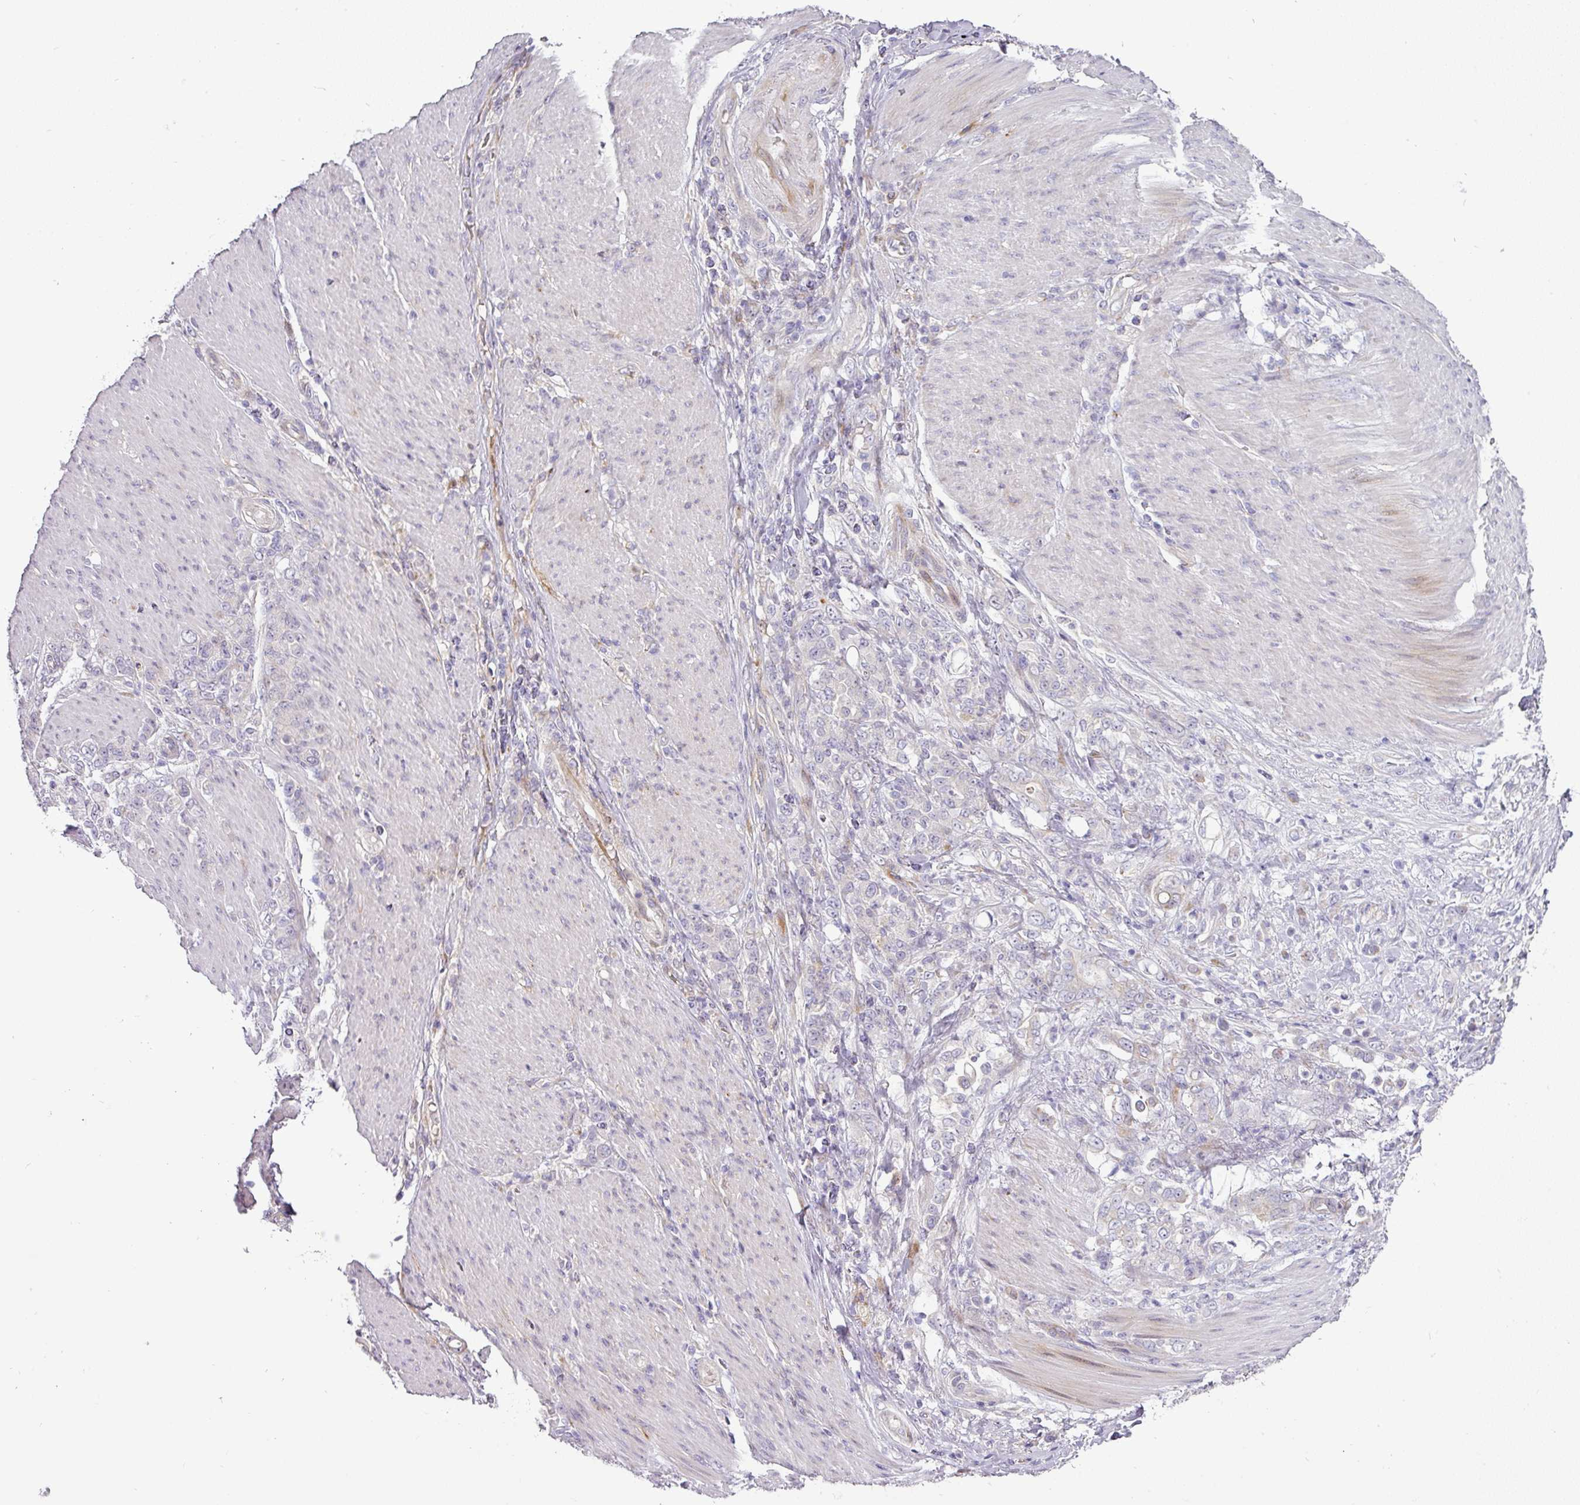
{"staining": {"intensity": "negative", "quantity": "none", "location": "none"}, "tissue": "stomach cancer", "cell_type": "Tumor cells", "image_type": "cancer", "snomed": [{"axis": "morphology", "description": "Adenocarcinoma, NOS"}, {"axis": "topography", "description": "Stomach"}], "caption": "Protein analysis of stomach cancer (adenocarcinoma) shows no significant staining in tumor cells.", "gene": "ATP6V1F", "patient": {"sex": "female", "age": 79}}